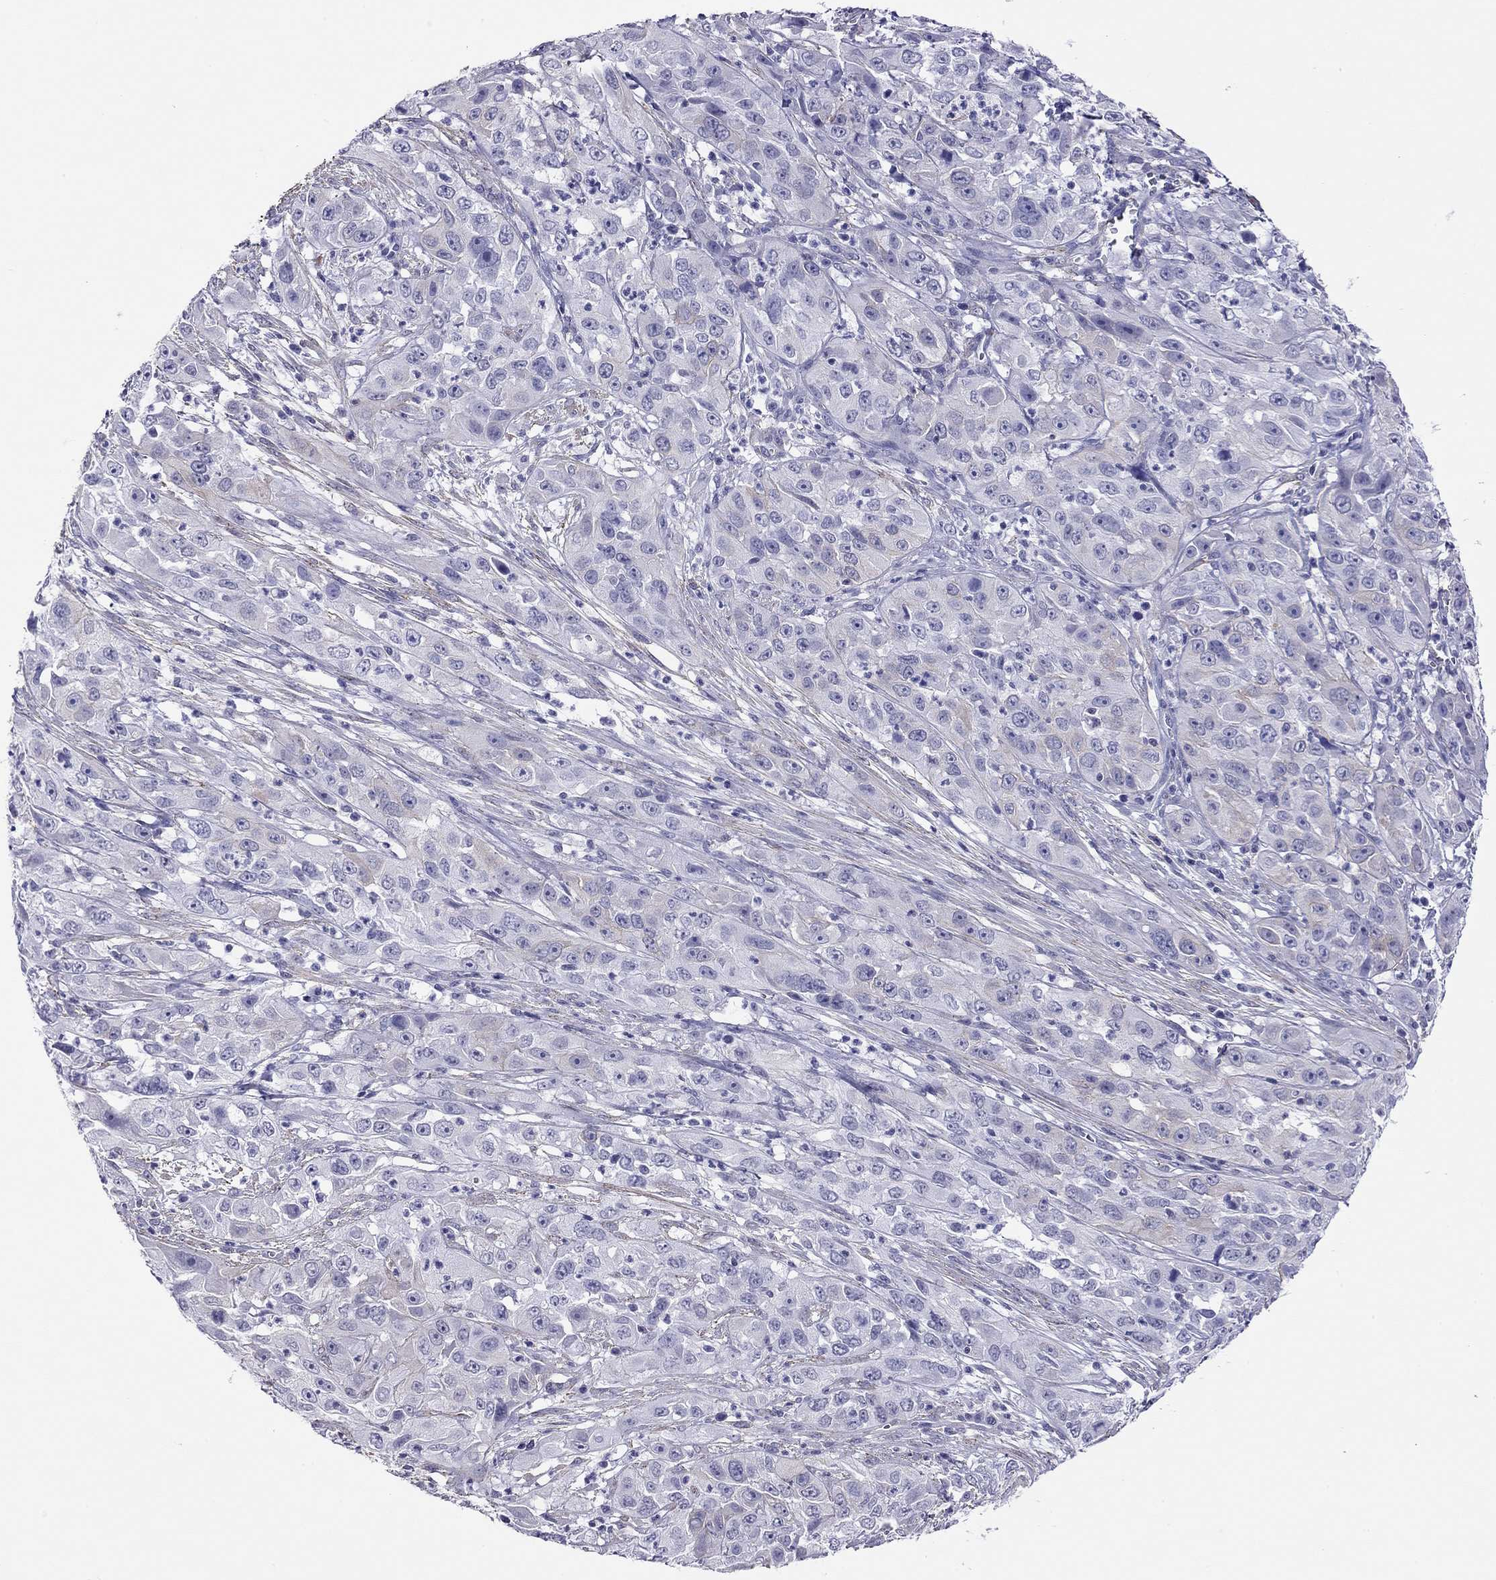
{"staining": {"intensity": "negative", "quantity": "none", "location": "none"}, "tissue": "cervical cancer", "cell_type": "Tumor cells", "image_type": "cancer", "snomed": [{"axis": "morphology", "description": "Squamous cell carcinoma, NOS"}, {"axis": "topography", "description": "Cervix"}], "caption": "Cervical cancer (squamous cell carcinoma) was stained to show a protein in brown. There is no significant positivity in tumor cells. Brightfield microscopy of immunohistochemistry stained with DAB (brown) and hematoxylin (blue), captured at high magnification.", "gene": "MYMX", "patient": {"sex": "female", "age": 32}}